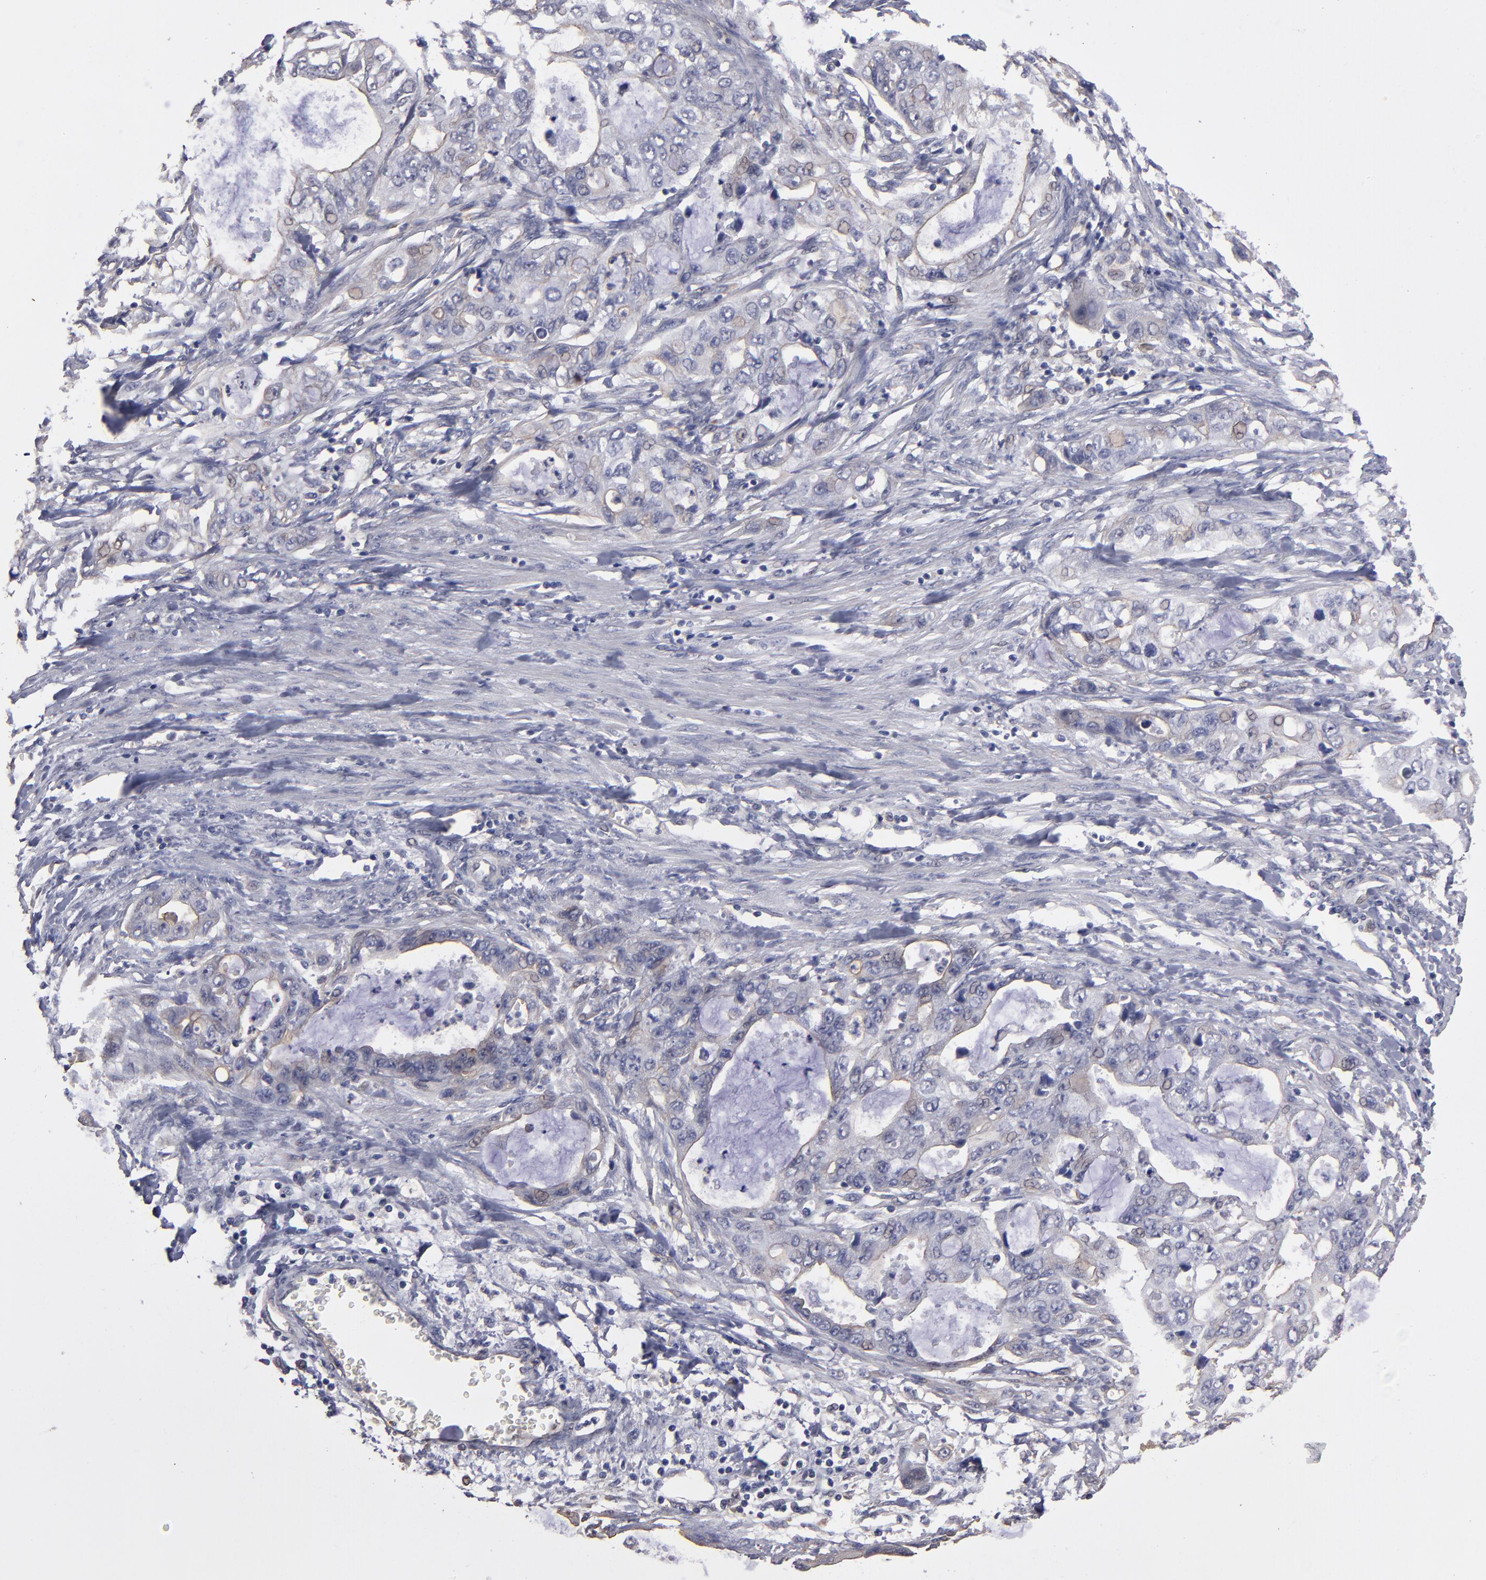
{"staining": {"intensity": "weak", "quantity": "<25%", "location": "nuclear"}, "tissue": "stomach cancer", "cell_type": "Tumor cells", "image_type": "cancer", "snomed": [{"axis": "morphology", "description": "Adenocarcinoma, NOS"}, {"axis": "topography", "description": "Stomach, upper"}], "caption": "Tumor cells show no significant positivity in stomach cancer (adenocarcinoma).", "gene": "NDRG2", "patient": {"sex": "female", "age": 52}}